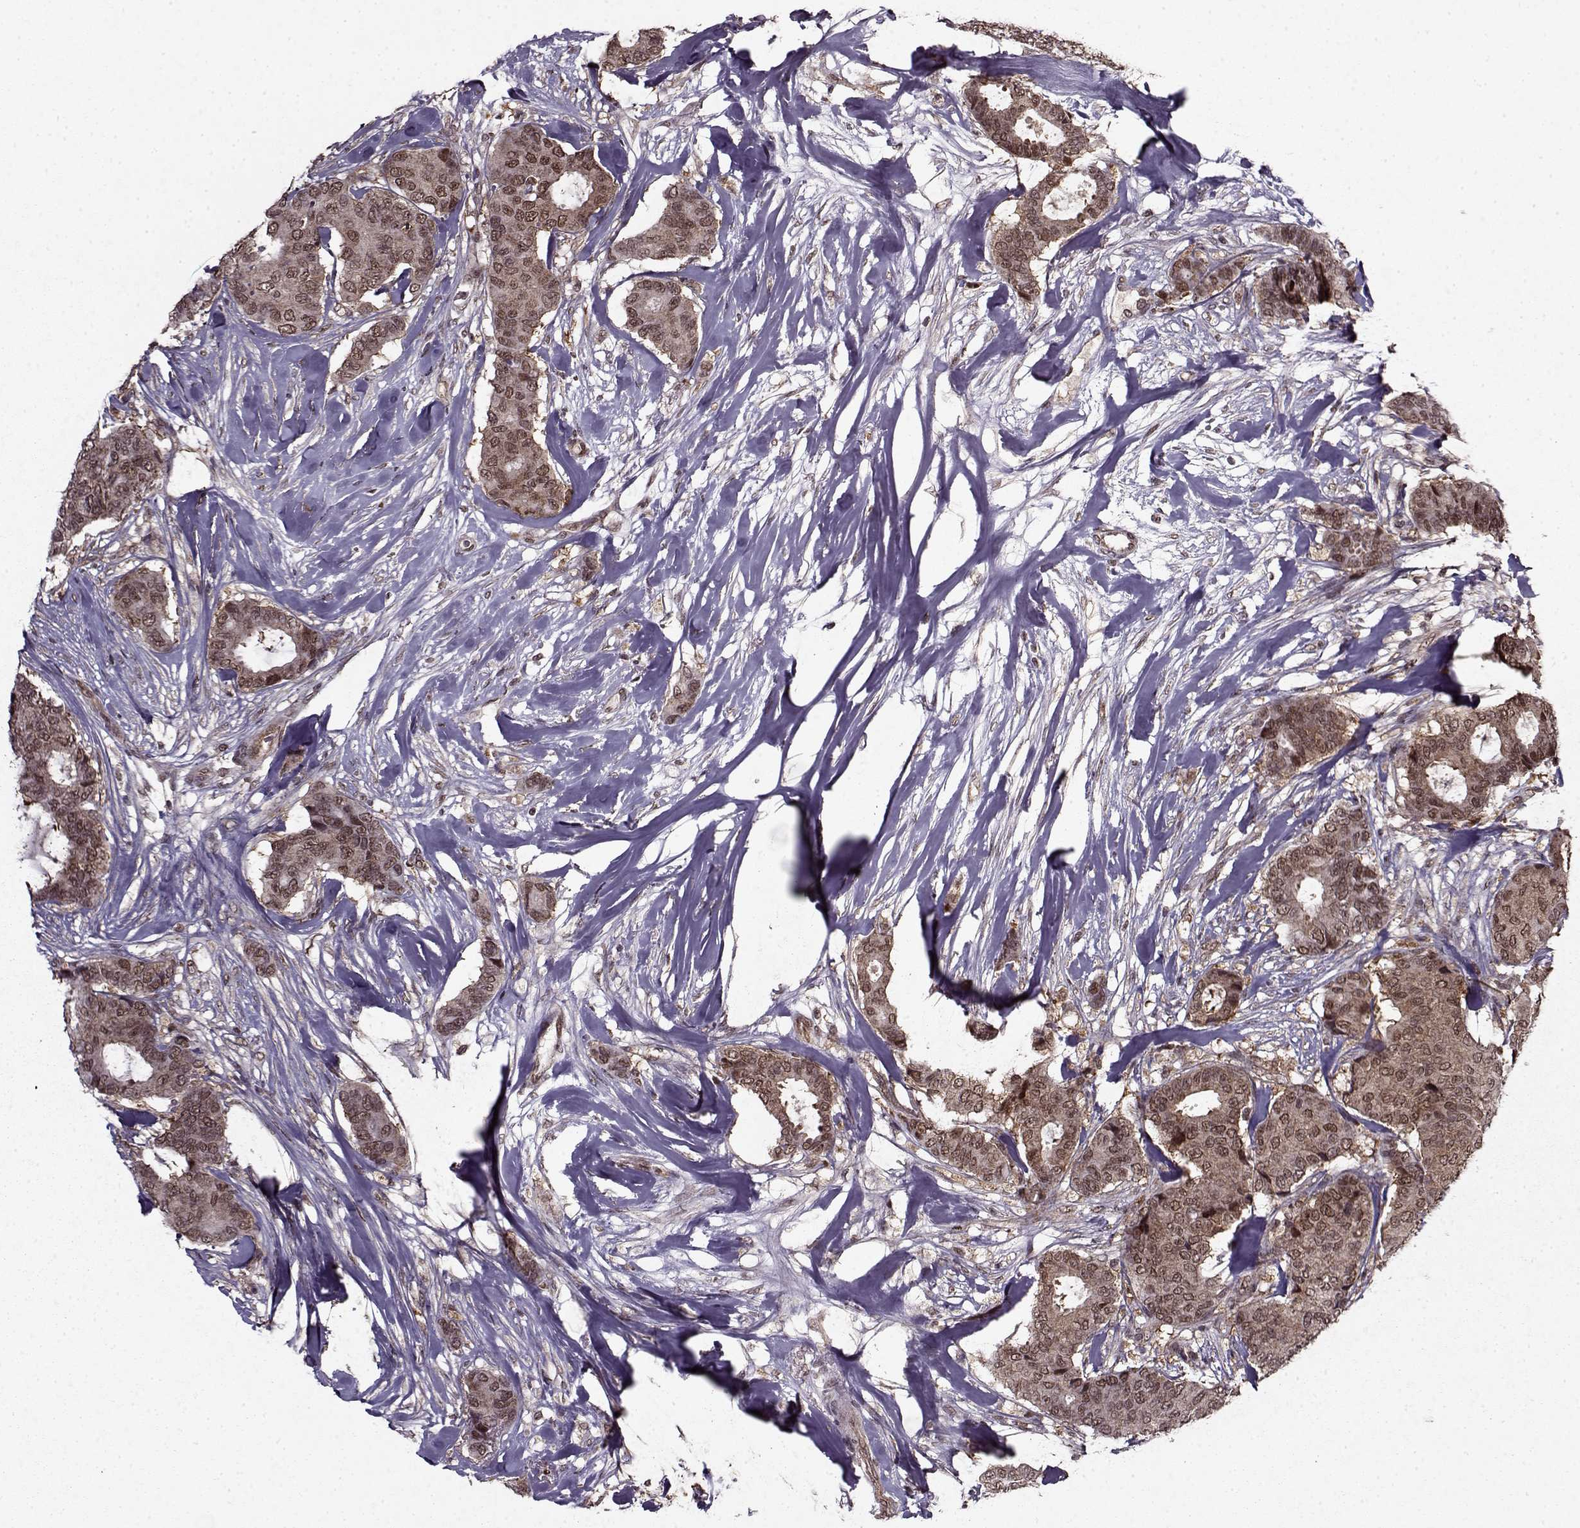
{"staining": {"intensity": "weak", "quantity": ">75%", "location": "cytoplasmic/membranous,nuclear"}, "tissue": "breast cancer", "cell_type": "Tumor cells", "image_type": "cancer", "snomed": [{"axis": "morphology", "description": "Duct carcinoma"}, {"axis": "topography", "description": "Breast"}], "caption": "An image of breast cancer (infiltrating ductal carcinoma) stained for a protein displays weak cytoplasmic/membranous and nuclear brown staining in tumor cells. (Brightfield microscopy of DAB IHC at high magnification).", "gene": "PSMA7", "patient": {"sex": "female", "age": 75}}